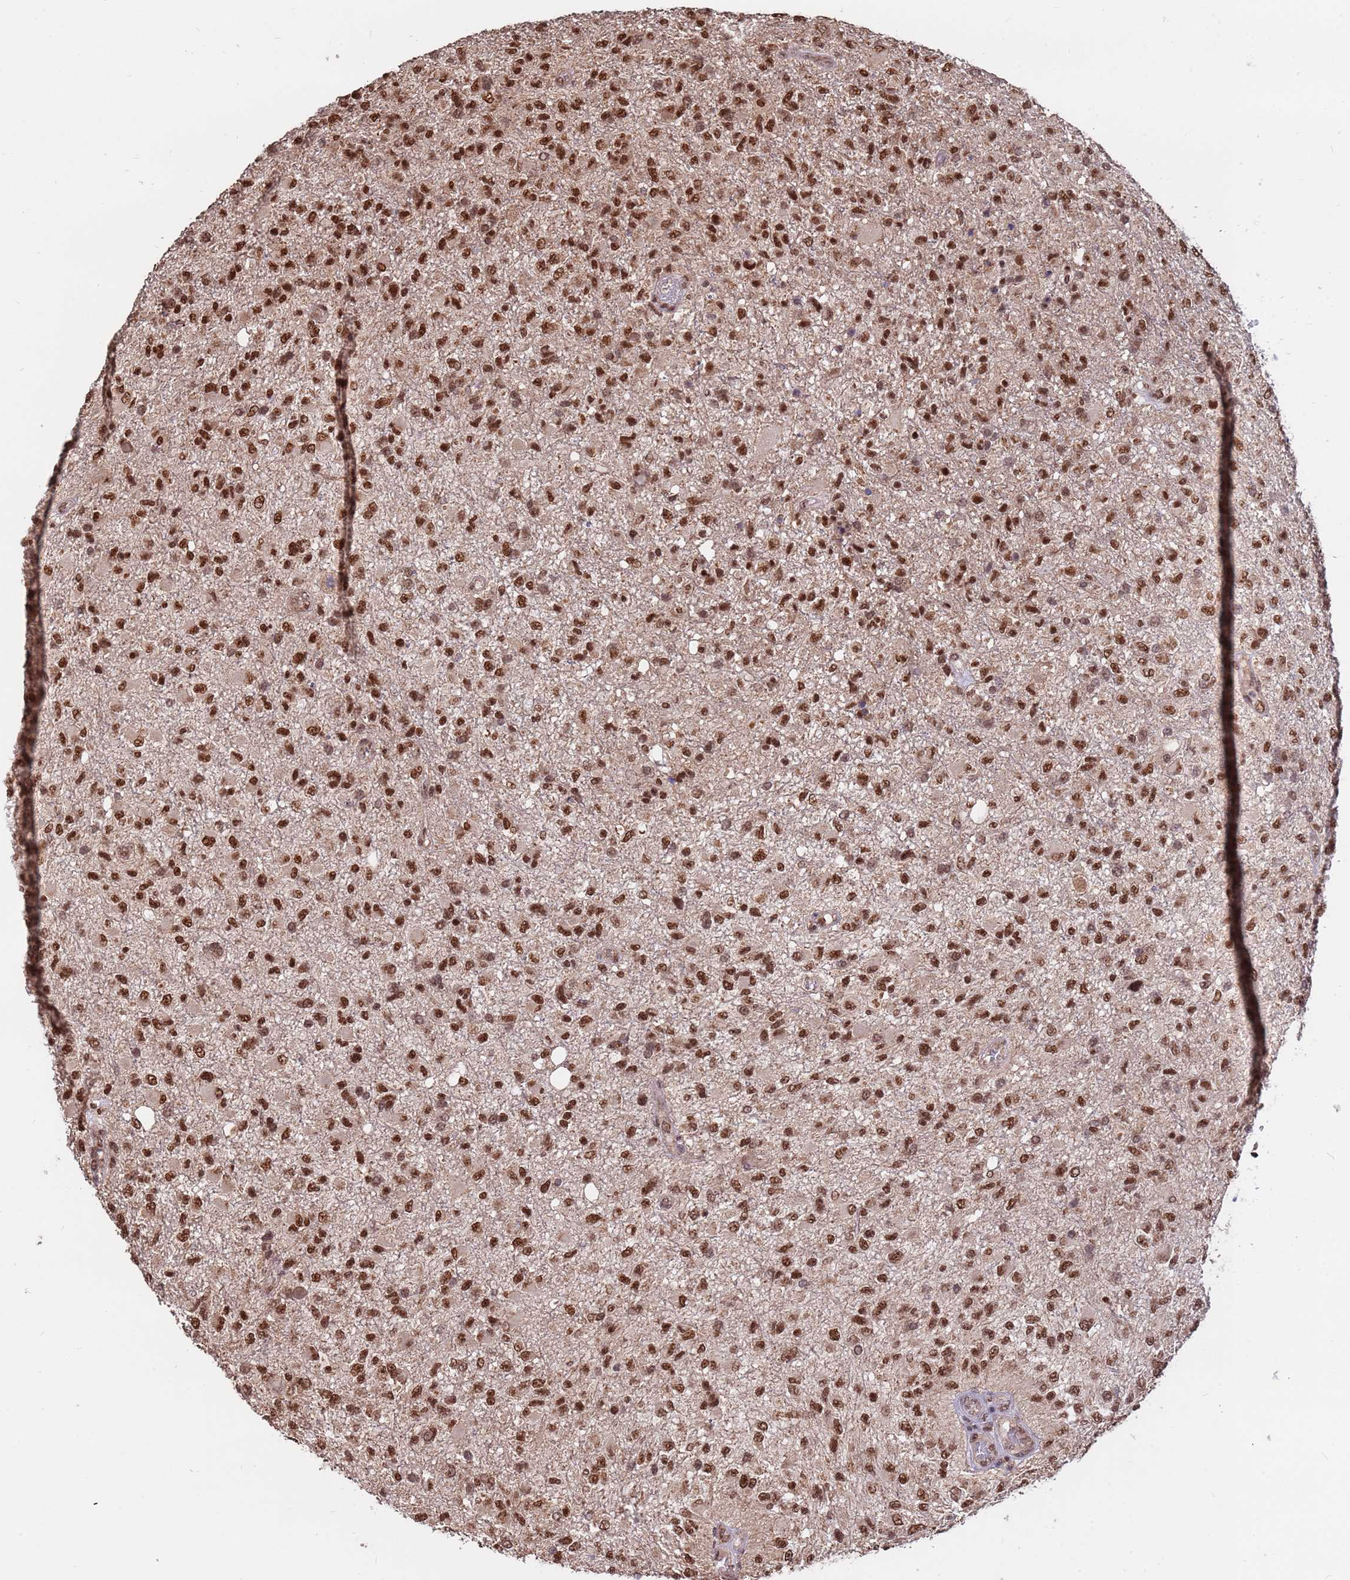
{"staining": {"intensity": "moderate", "quantity": ">75%", "location": "nuclear"}, "tissue": "glioma", "cell_type": "Tumor cells", "image_type": "cancer", "snomed": [{"axis": "morphology", "description": "Glioma, malignant, High grade"}, {"axis": "topography", "description": "Brain"}], "caption": "Brown immunohistochemical staining in glioma exhibits moderate nuclear positivity in about >75% of tumor cells.", "gene": "DENND2B", "patient": {"sex": "female", "age": 74}}